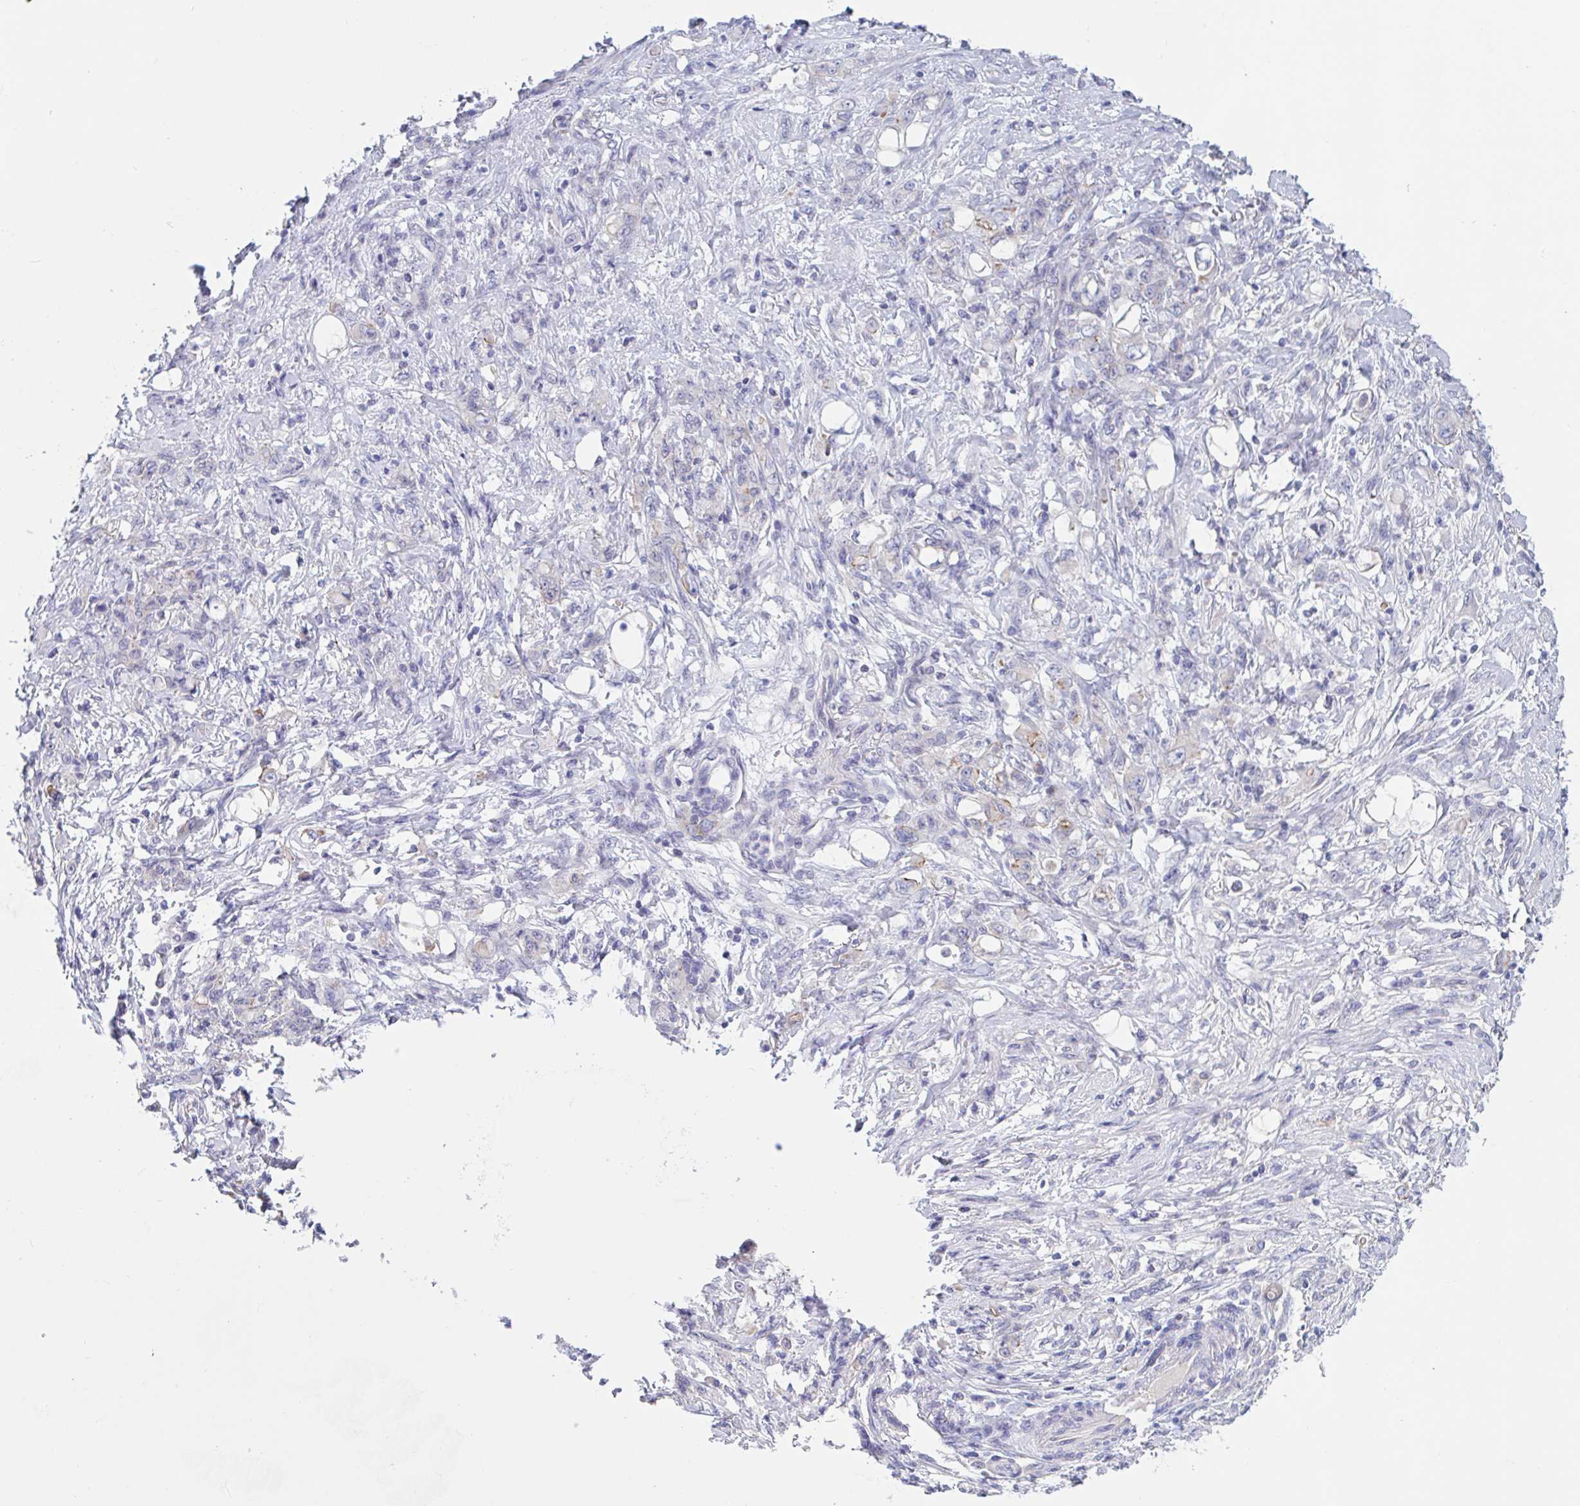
{"staining": {"intensity": "weak", "quantity": "<25%", "location": "cytoplasmic/membranous"}, "tissue": "stomach cancer", "cell_type": "Tumor cells", "image_type": "cancer", "snomed": [{"axis": "morphology", "description": "Adenocarcinoma, NOS"}, {"axis": "topography", "description": "Stomach"}], "caption": "The photomicrograph displays no staining of tumor cells in adenocarcinoma (stomach).", "gene": "UNKL", "patient": {"sex": "female", "age": 79}}